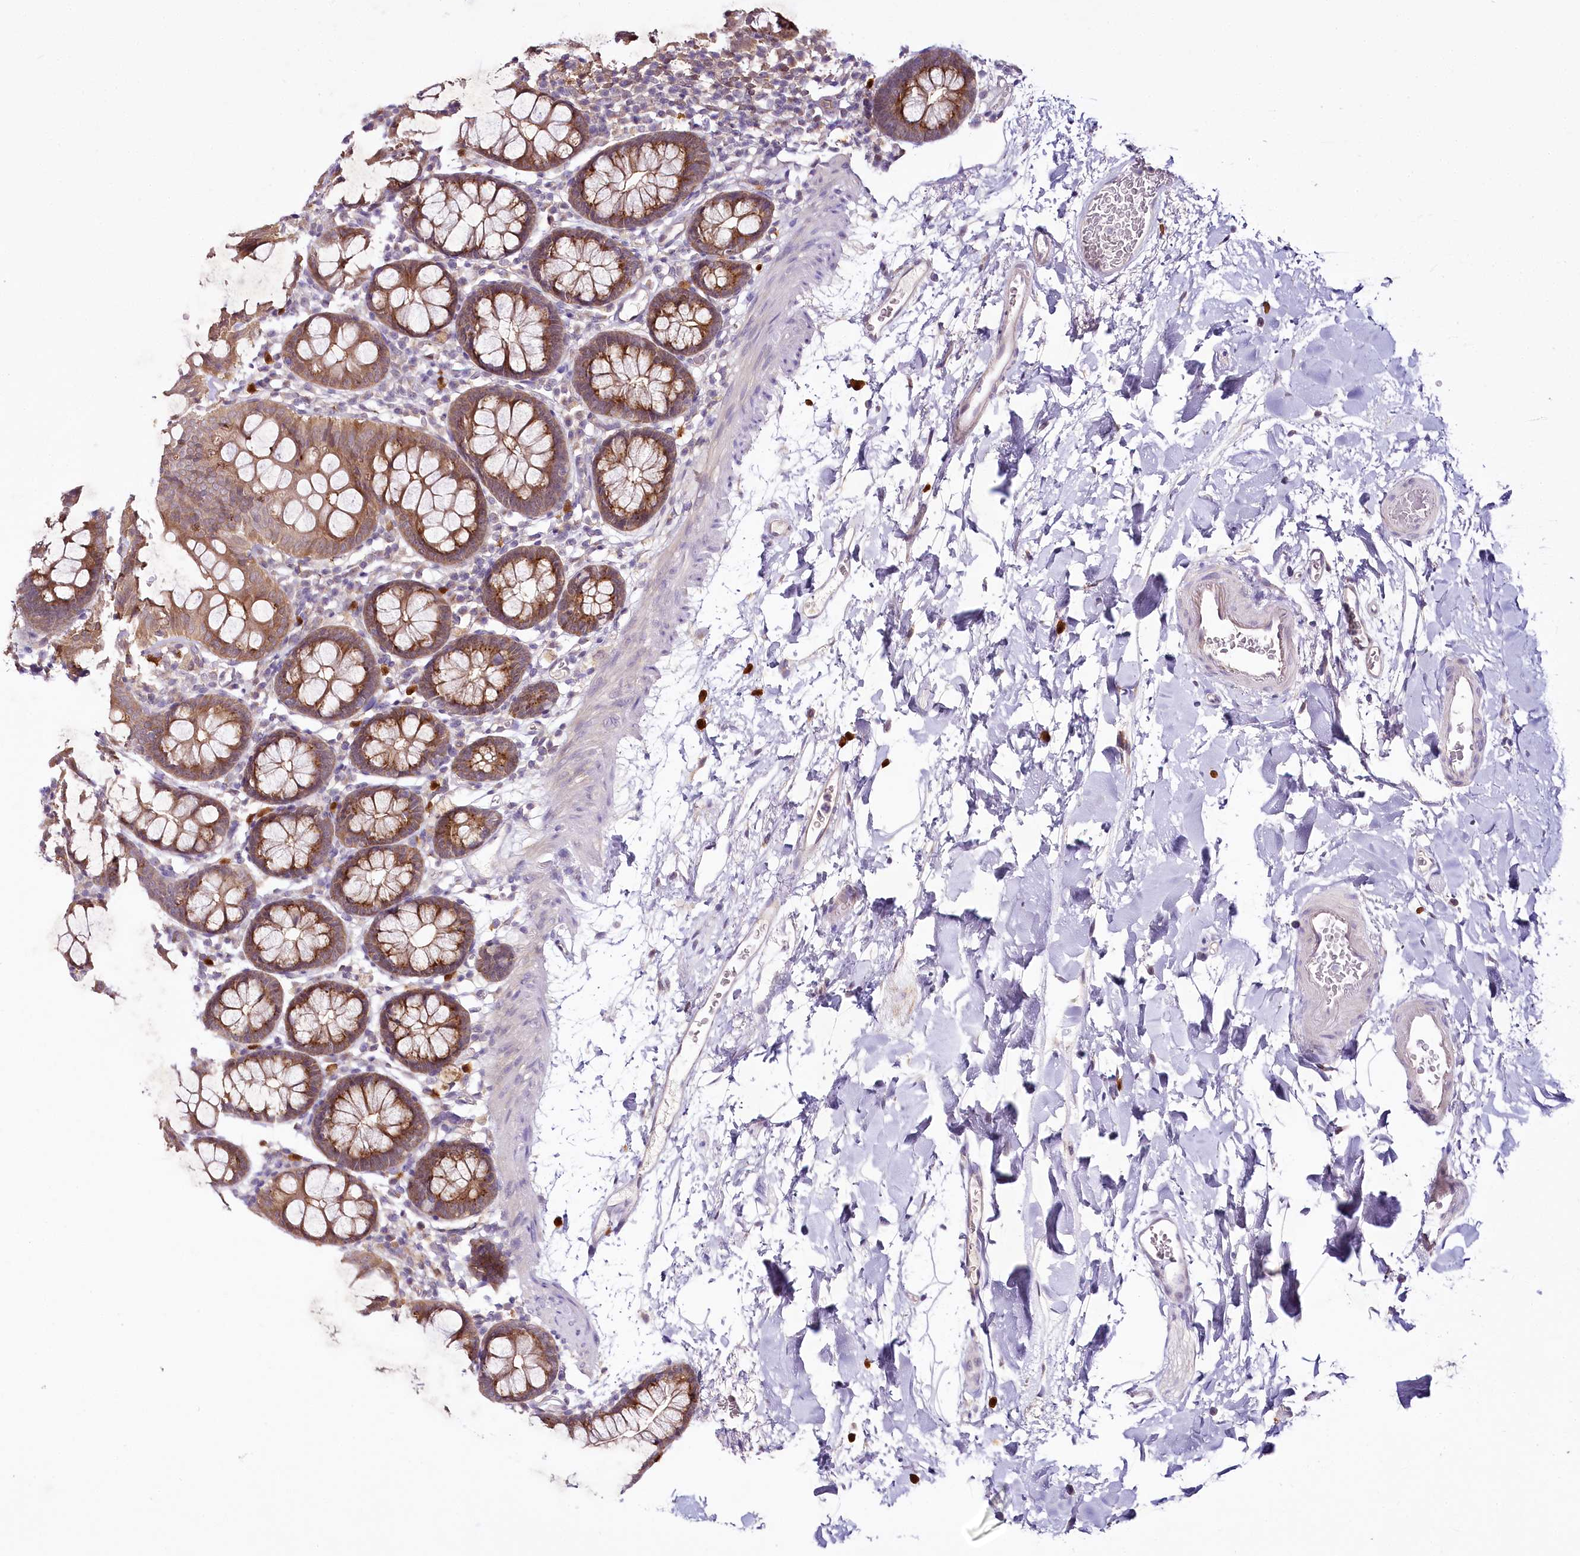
{"staining": {"intensity": "weak", "quantity": ">75%", "location": "cytoplasmic/membranous"}, "tissue": "colon", "cell_type": "Endothelial cells", "image_type": "normal", "snomed": [{"axis": "morphology", "description": "Normal tissue, NOS"}, {"axis": "topography", "description": "Colon"}], "caption": "IHC (DAB (3,3'-diaminobenzidine)) staining of benign colon reveals weak cytoplasmic/membranous protein staining in approximately >75% of endothelial cells. (IHC, brightfield microscopy, high magnification).", "gene": "VWA5A", "patient": {"sex": "male", "age": 75}}